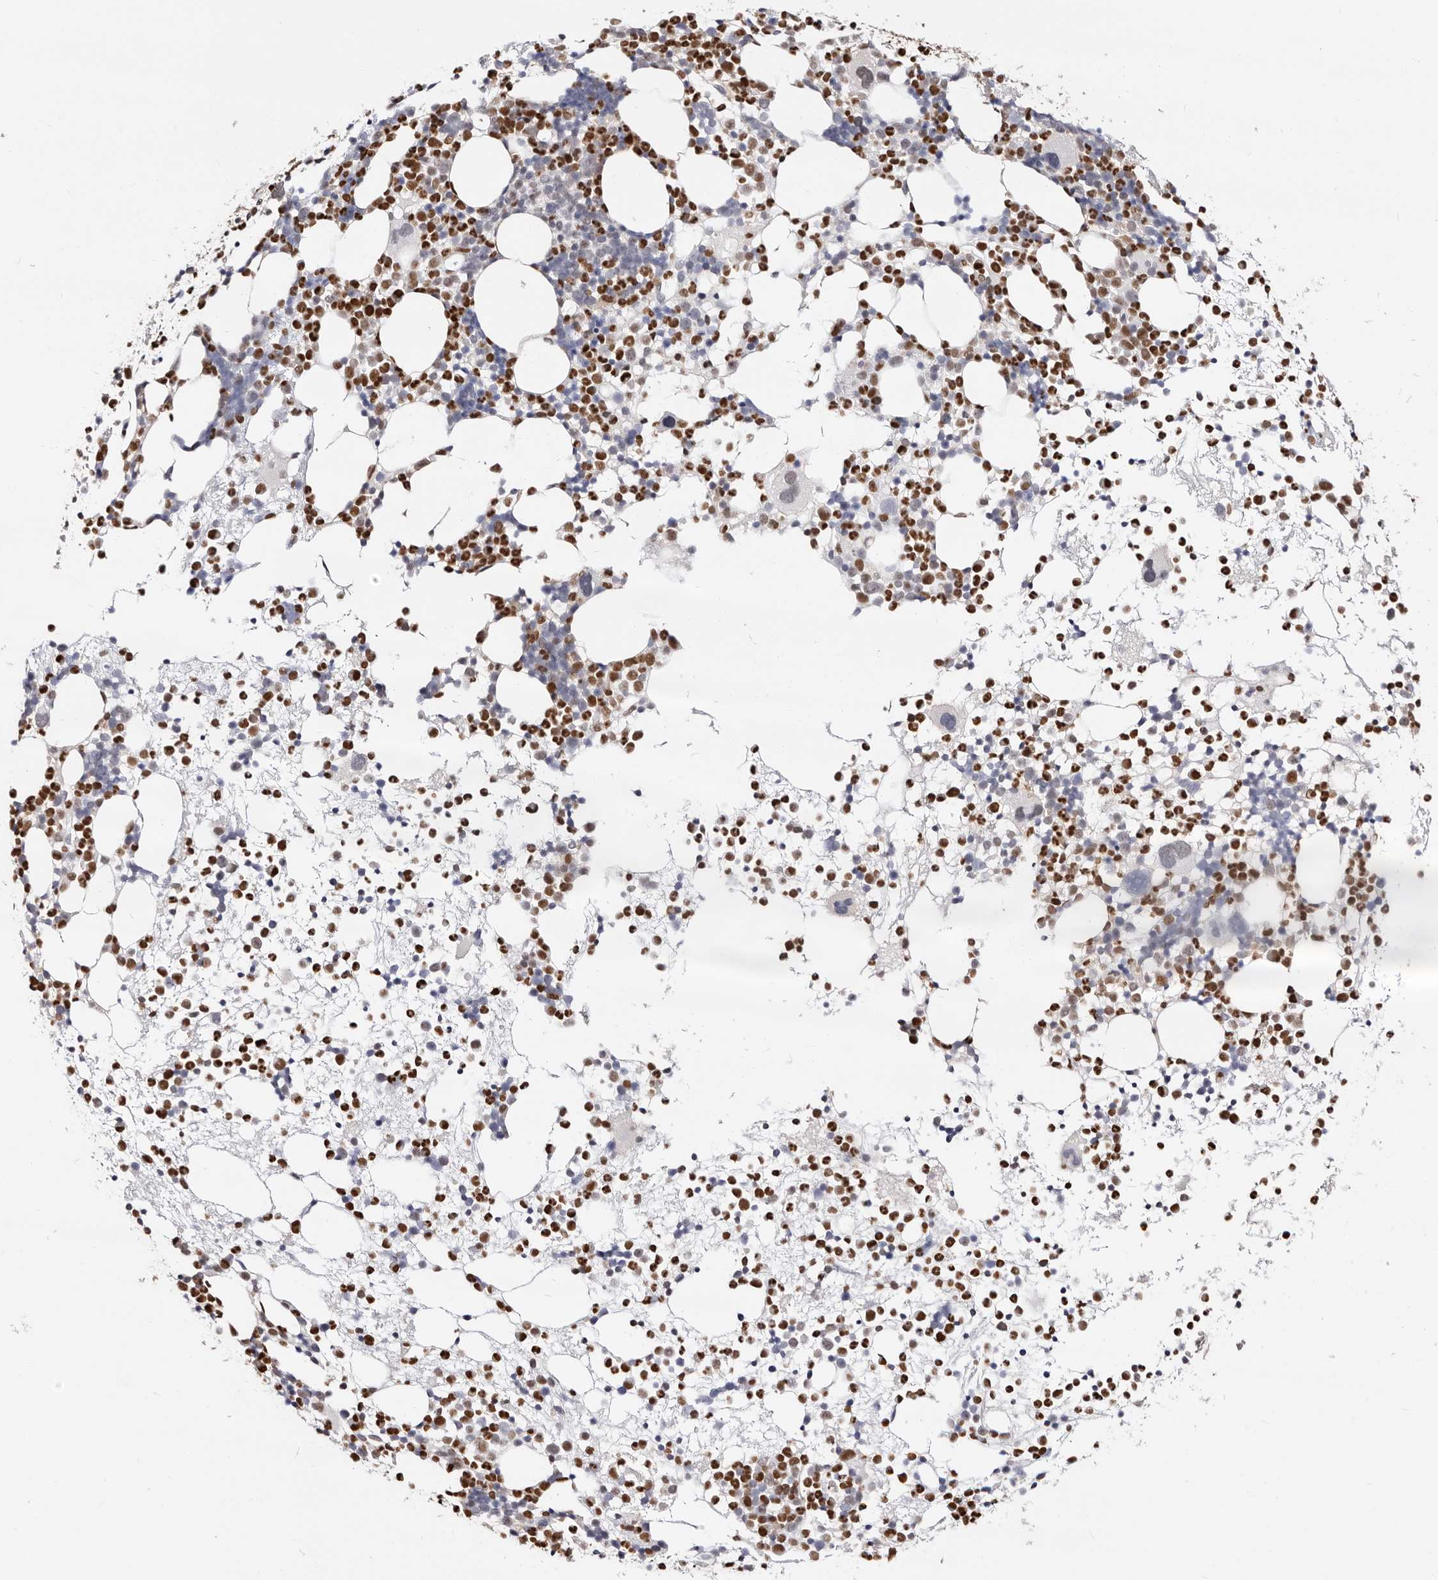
{"staining": {"intensity": "strong", "quantity": "25%-75%", "location": "nuclear"}, "tissue": "bone marrow", "cell_type": "Hematopoietic cells", "image_type": "normal", "snomed": [{"axis": "morphology", "description": "Normal tissue, NOS"}, {"axis": "topography", "description": "Bone marrow"}], "caption": "Unremarkable bone marrow was stained to show a protein in brown. There is high levels of strong nuclear positivity in approximately 25%-75% of hematopoietic cells. The staining is performed using DAB brown chromogen to label protein expression. The nuclei are counter-stained blue using hematoxylin.", "gene": "TKT", "patient": {"sex": "female", "age": 57}}